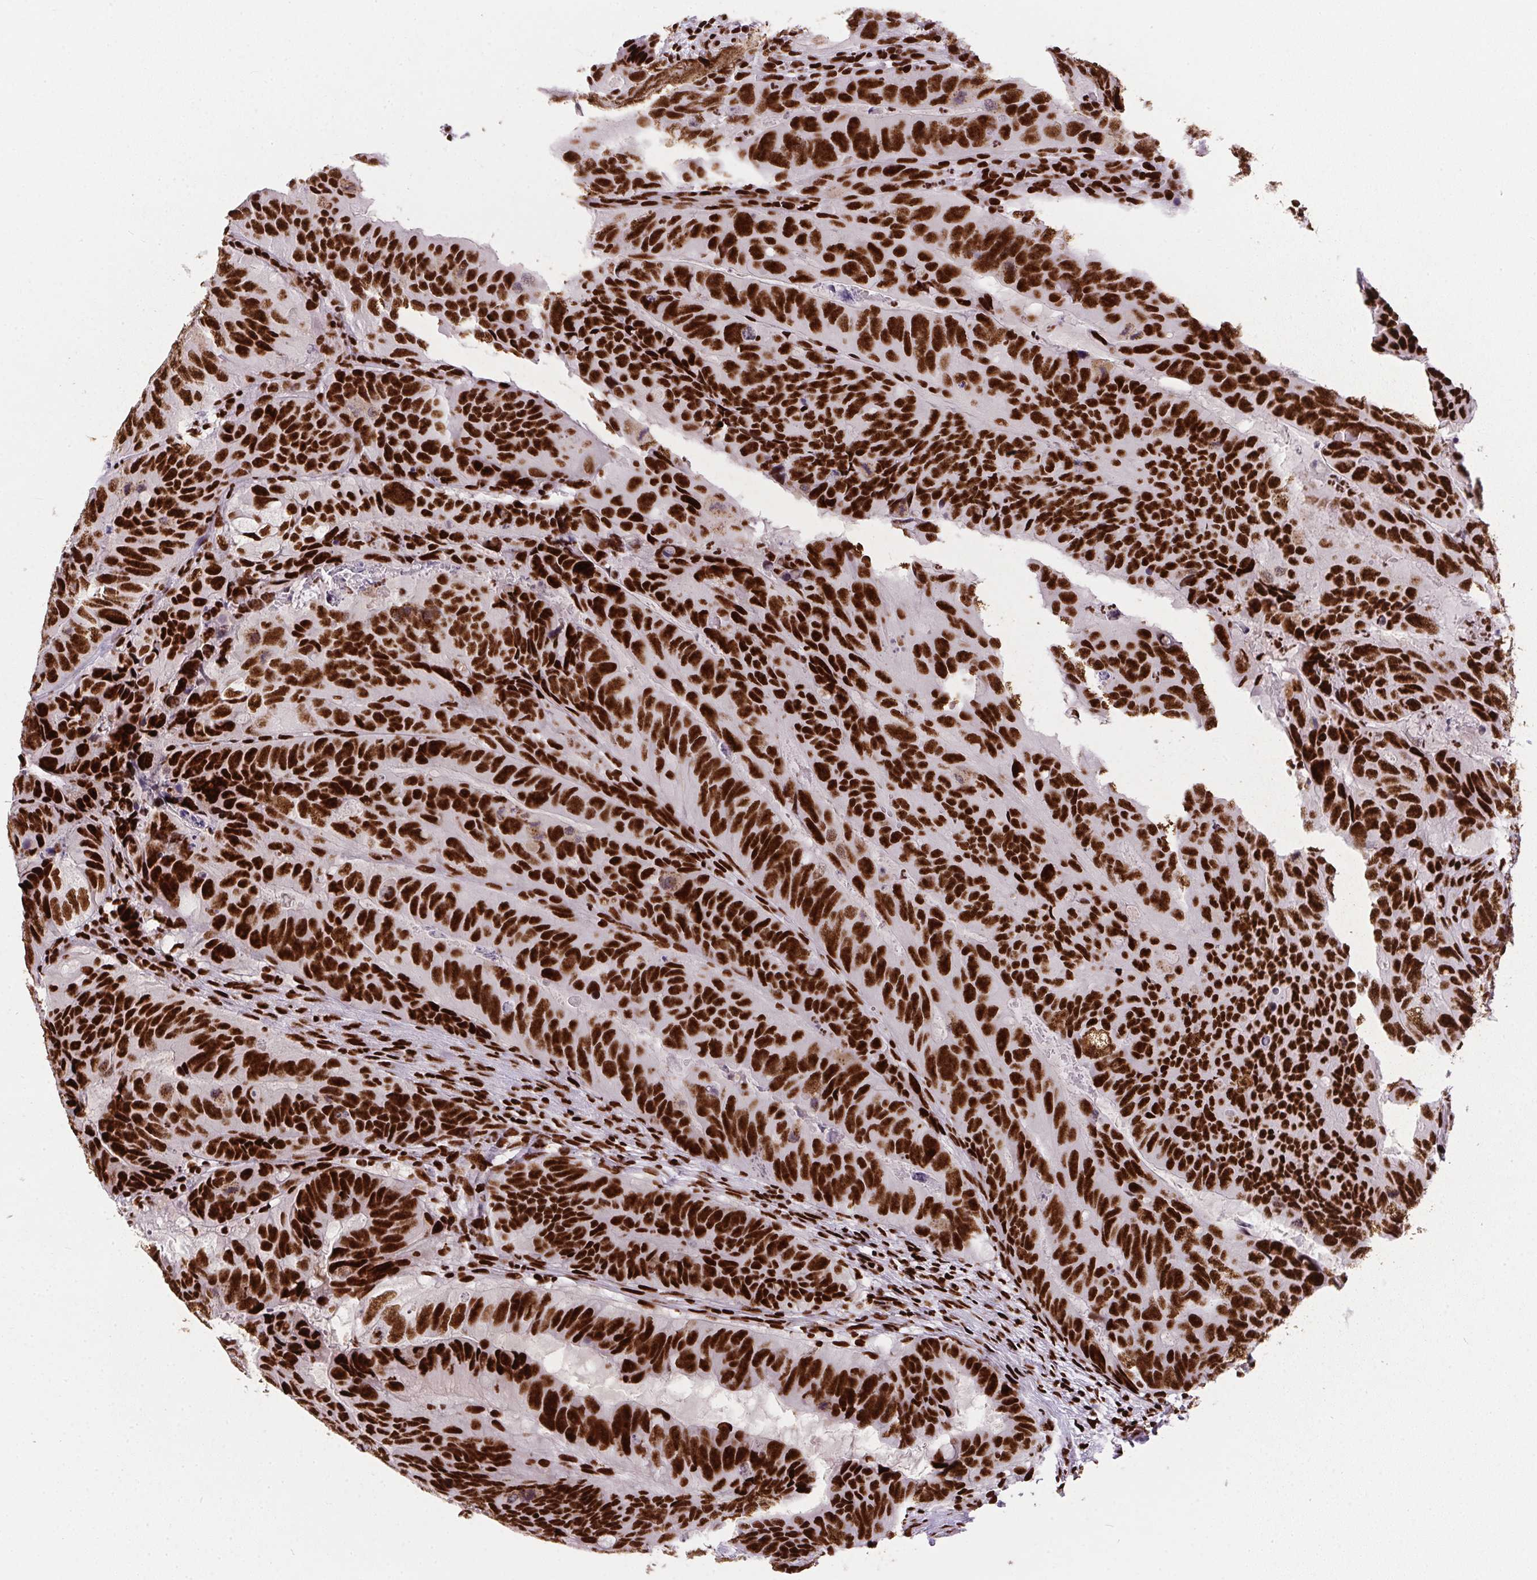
{"staining": {"intensity": "strong", "quantity": ">75%", "location": "nuclear"}, "tissue": "colorectal cancer", "cell_type": "Tumor cells", "image_type": "cancer", "snomed": [{"axis": "morphology", "description": "Adenocarcinoma, NOS"}, {"axis": "topography", "description": "Colon"}], "caption": "Human adenocarcinoma (colorectal) stained with a protein marker exhibits strong staining in tumor cells.", "gene": "PAGE3", "patient": {"sex": "male", "age": 79}}